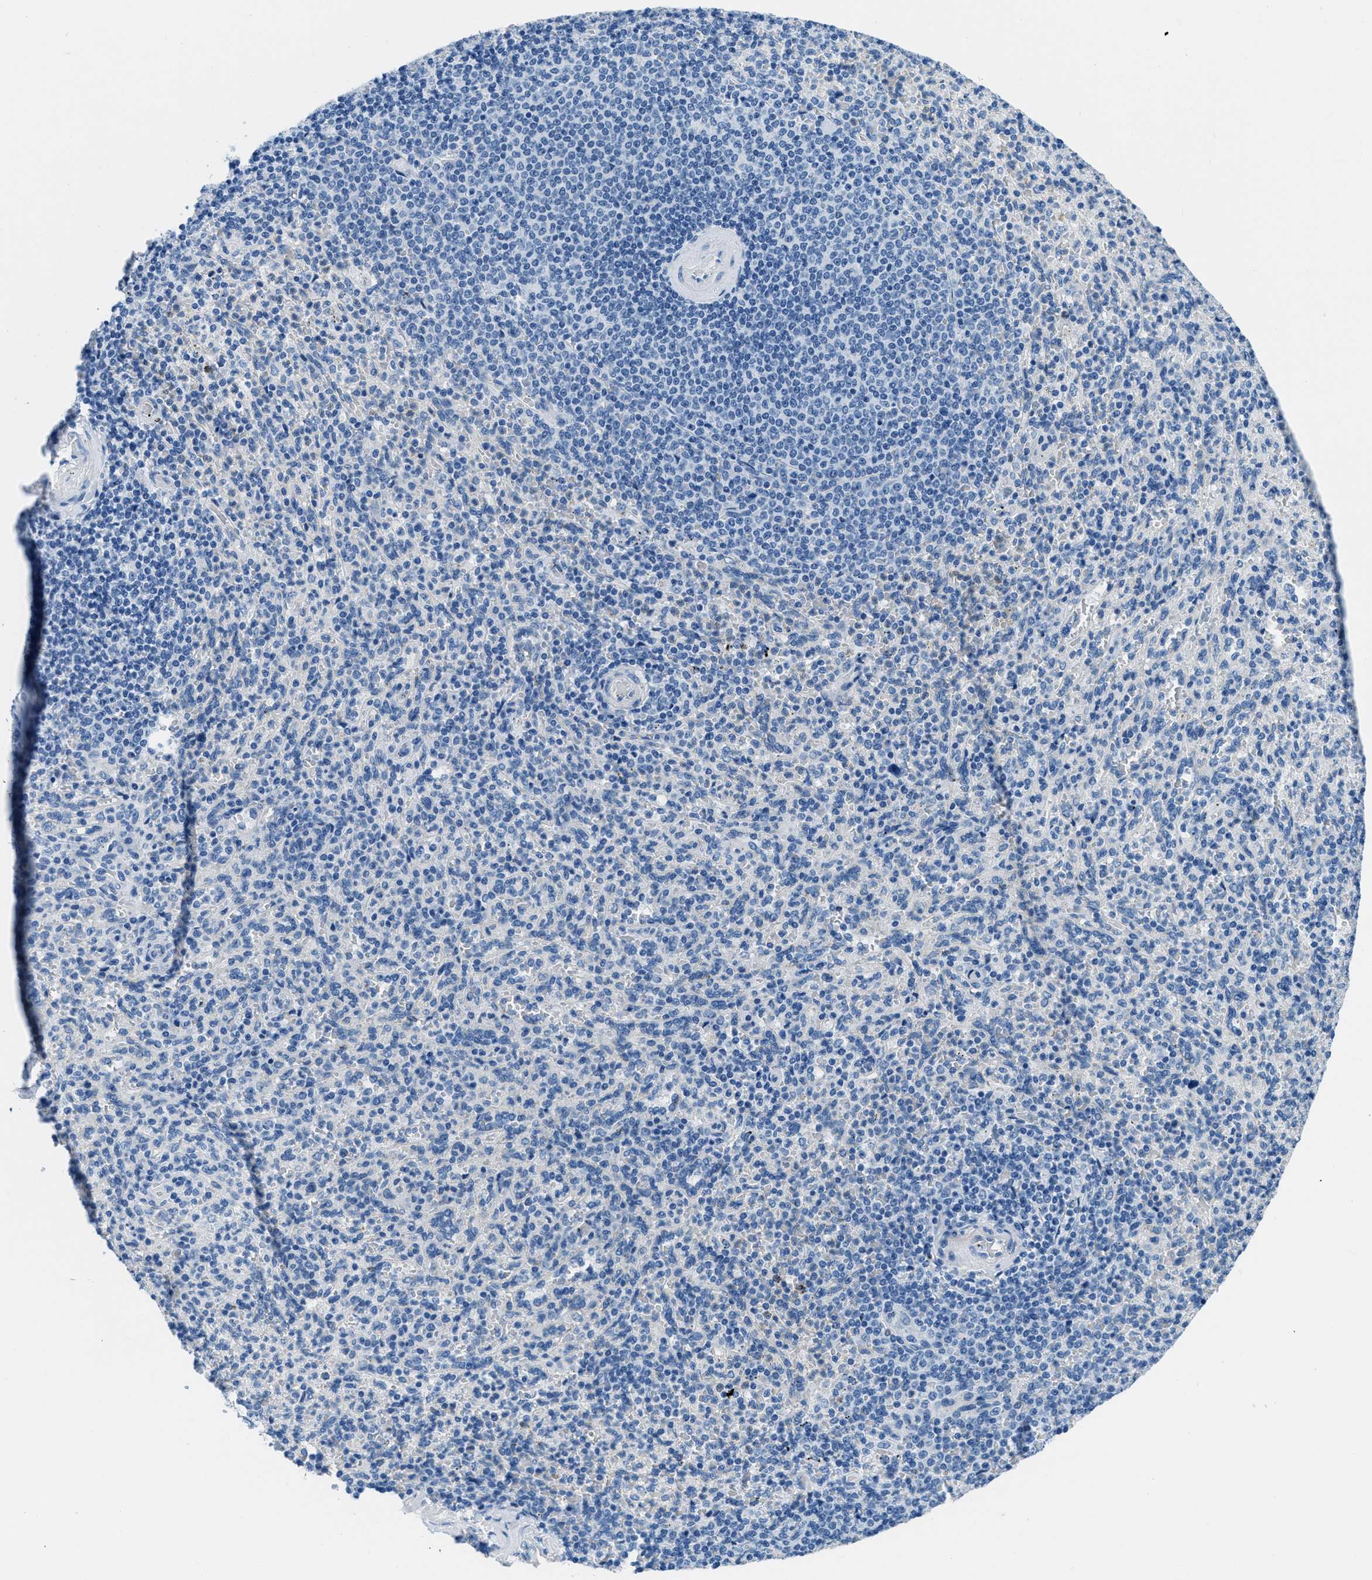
{"staining": {"intensity": "negative", "quantity": "none", "location": "none"}, "tissue": "spleen", "cell_type": "Cells in red pulp", "image_type": "normal", "snomed": [{"axis": "morphology", "description": "Normal tissue, NOS"}, {"axis": "topography", "description": "Spleen"}], "caption": "Immunohistochemistry (IHC) histopathology image of benign spleen: spleen stained with DAB (3,3'-diaminobenzidine) exhibits no significant protein positivity in cells in red pulp.", "gene": "MGARP", "patient": {"sex": "male", "age": 36}}